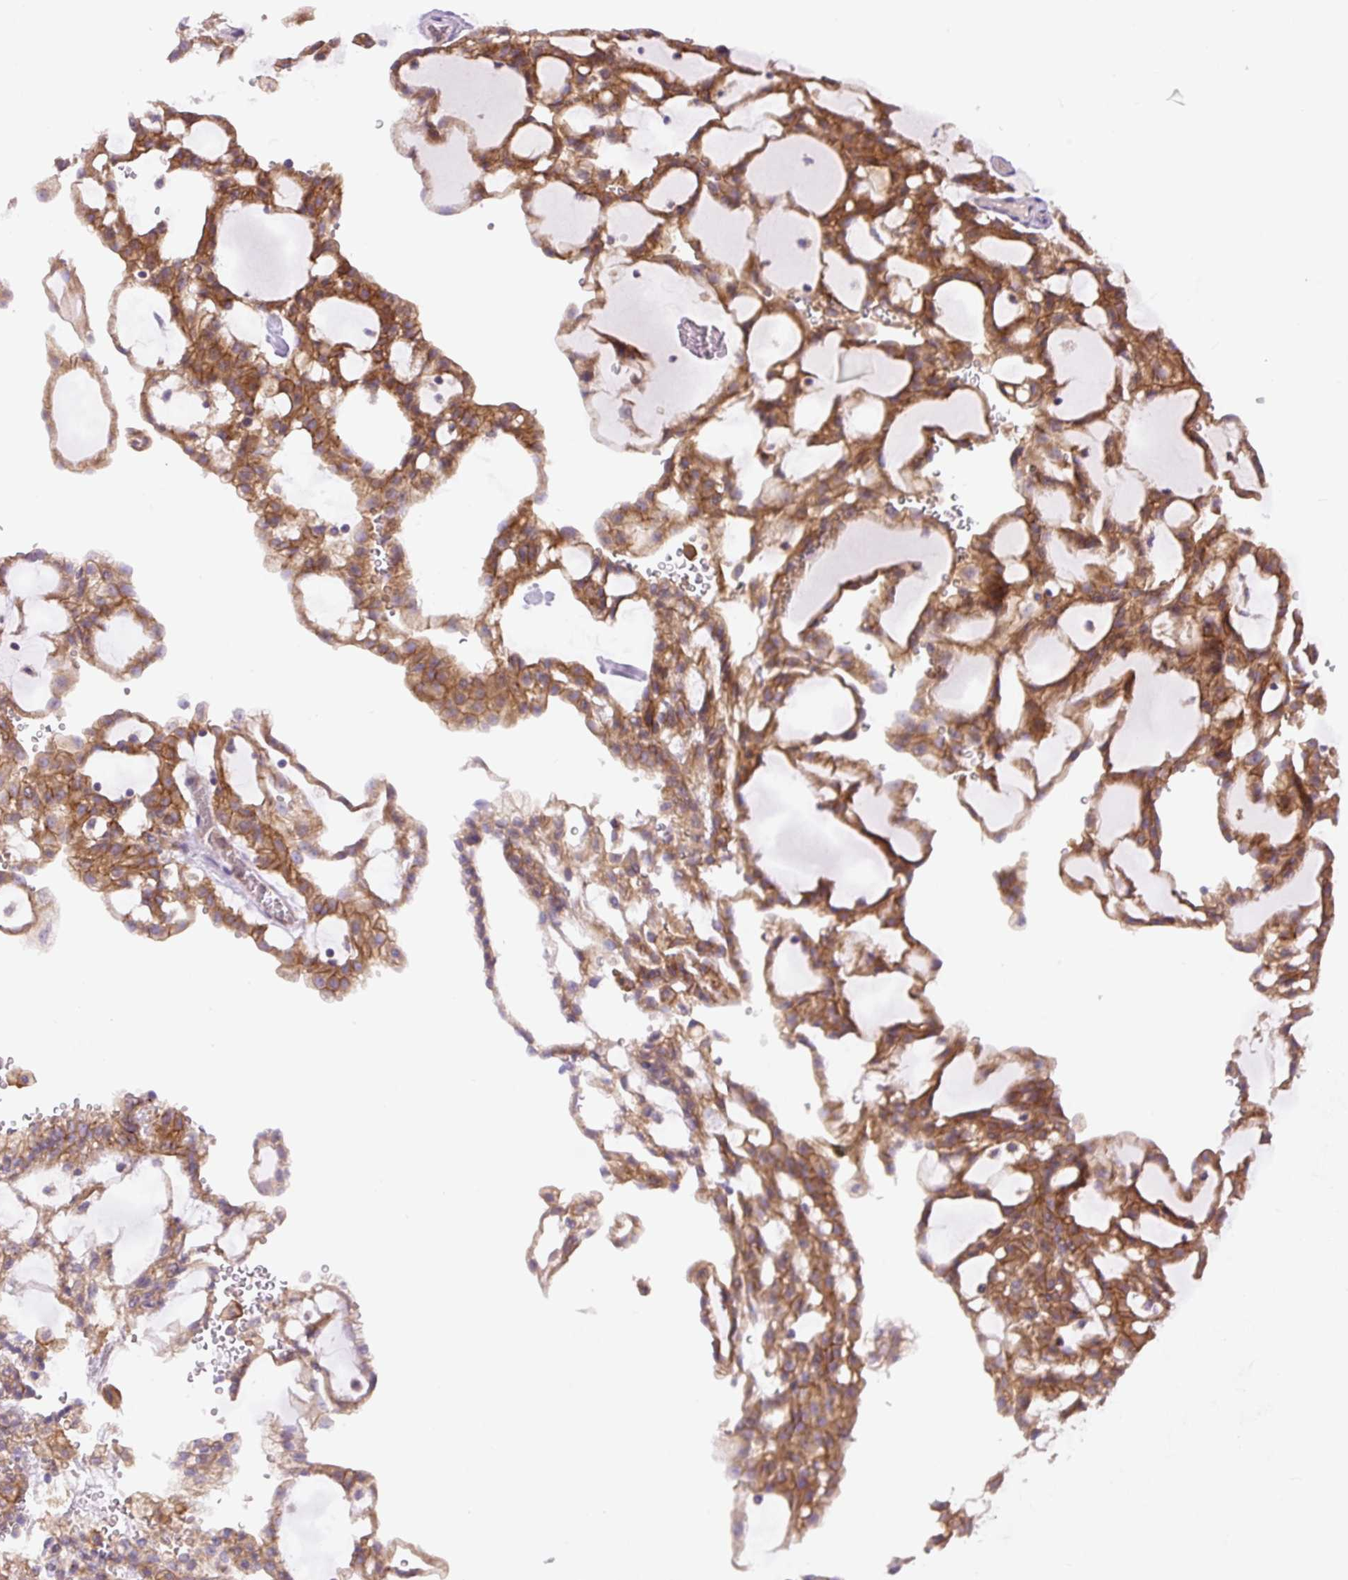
{"staining": {"intensity": "moderate", "quantity": ">75%", "location": "cytoplasmic/membranous"}, "tissue": "renal cancer", "cell_type": "Tumor cells", "image_type": "cancer", "snomed": [{"axis": "morphology", "description": "Adenocarcinoma, NOS"}, {"axis": "topography", "description": "Kidney"}], "caption": "Moderate cytoplasmic/membranous protein positivity is appreciated in about >75% of tumor cells in adenocarcinoma (renal). Using DAB (3,3'-diaminobenzidine) (brown) and hematoxylin (blue) stains, captured at high magnification using brightfield microscopy.", "gene": "DAPK1", "patient": {"sex": "male", "age": 63}}